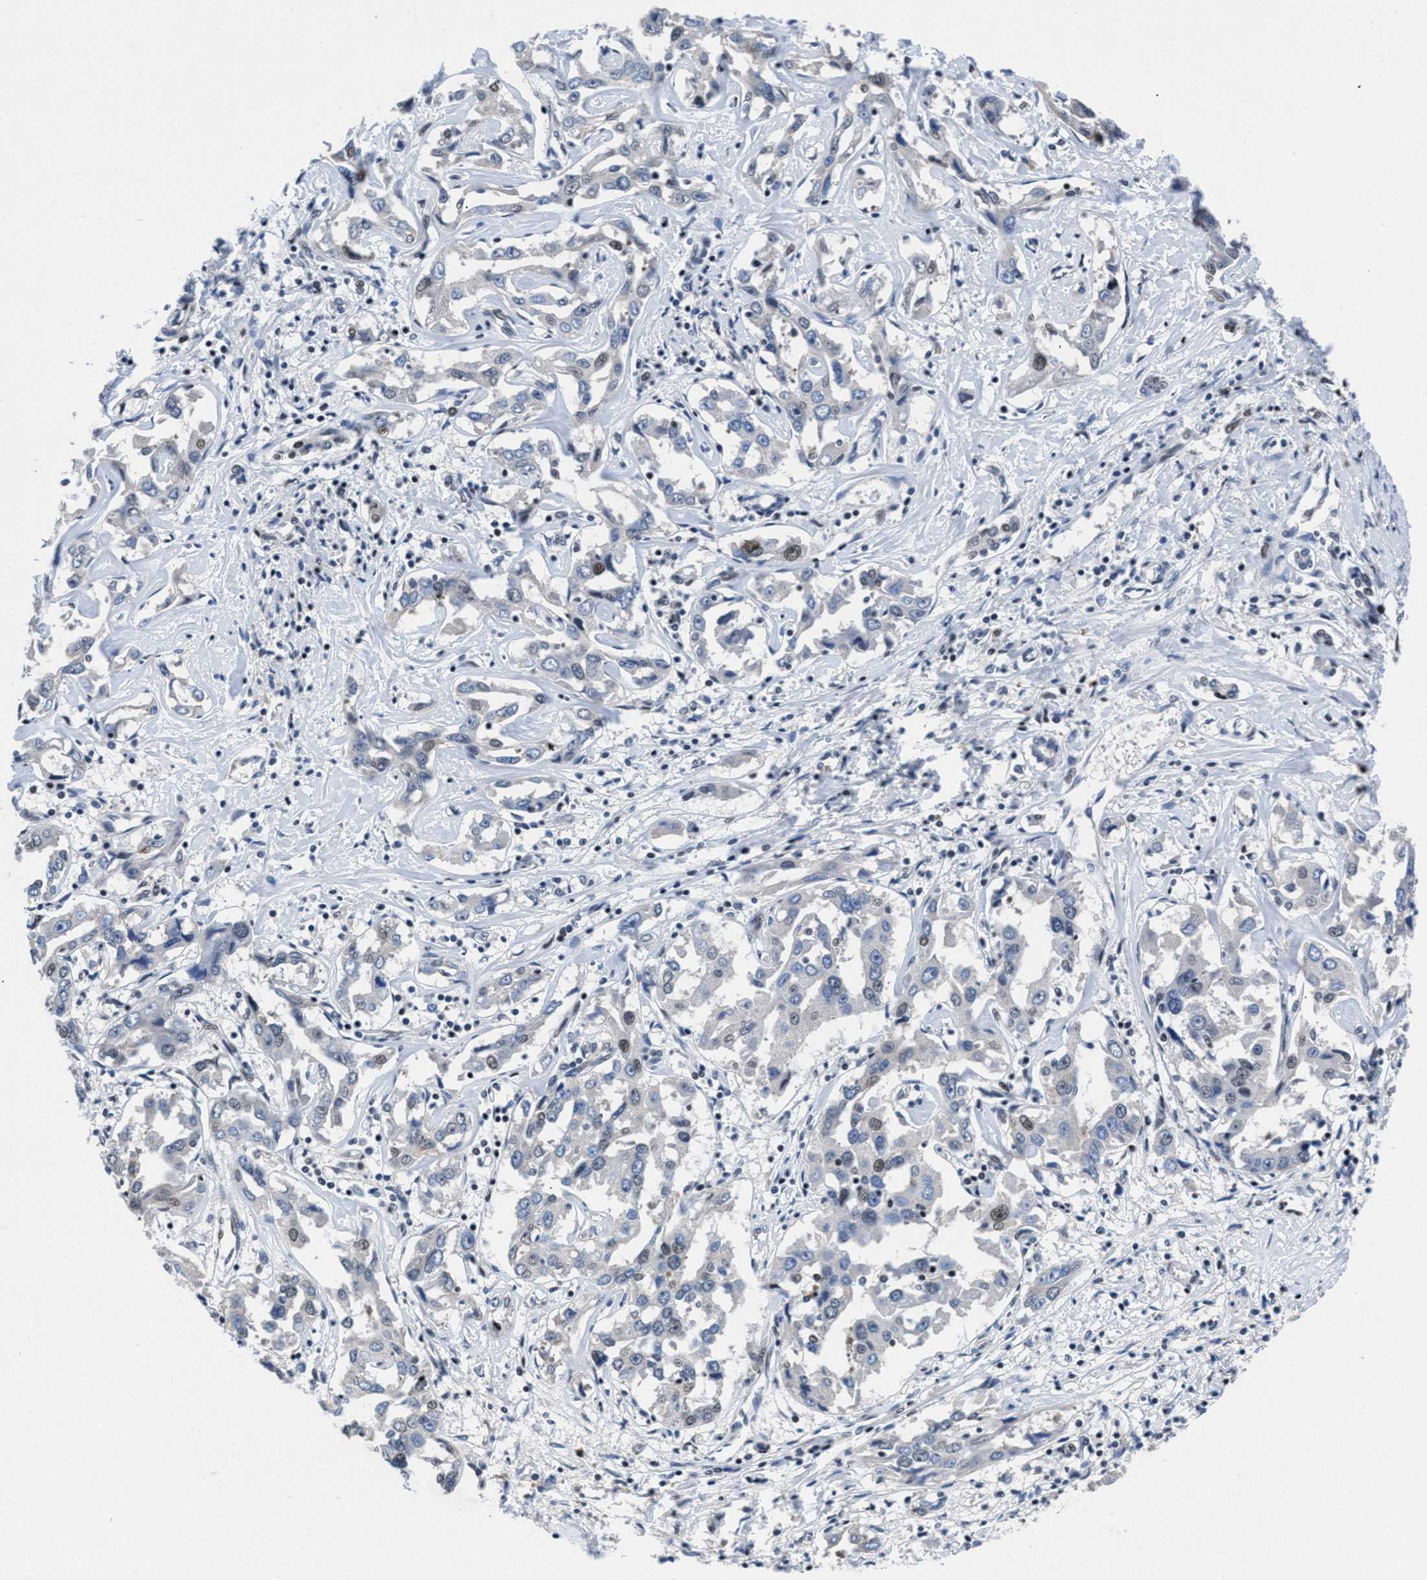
{"staining": {"intensity": "weak", "quantity": "<25%", "location": "nuclear"}, "tissue": "liver cancer", "cell_type": "Tumor cells", "image_type": "cancer", "snomed": [{"axis": "morphology", "description": "Cholangiocarcinoma"}, {"axis": "topography", "description": "Liver"}], "caption": "DAB (3,3'-diaminobenzidine) immunohistochemical staining of liver cancer (cholangiocarcinoma) shows no significant expression in tumor cells. (DAB immunohistochemistry visualized using brightfield microscopy, high magnification).", "gene": "WDR81", "patient": {"sex": "male", "age": 59}}